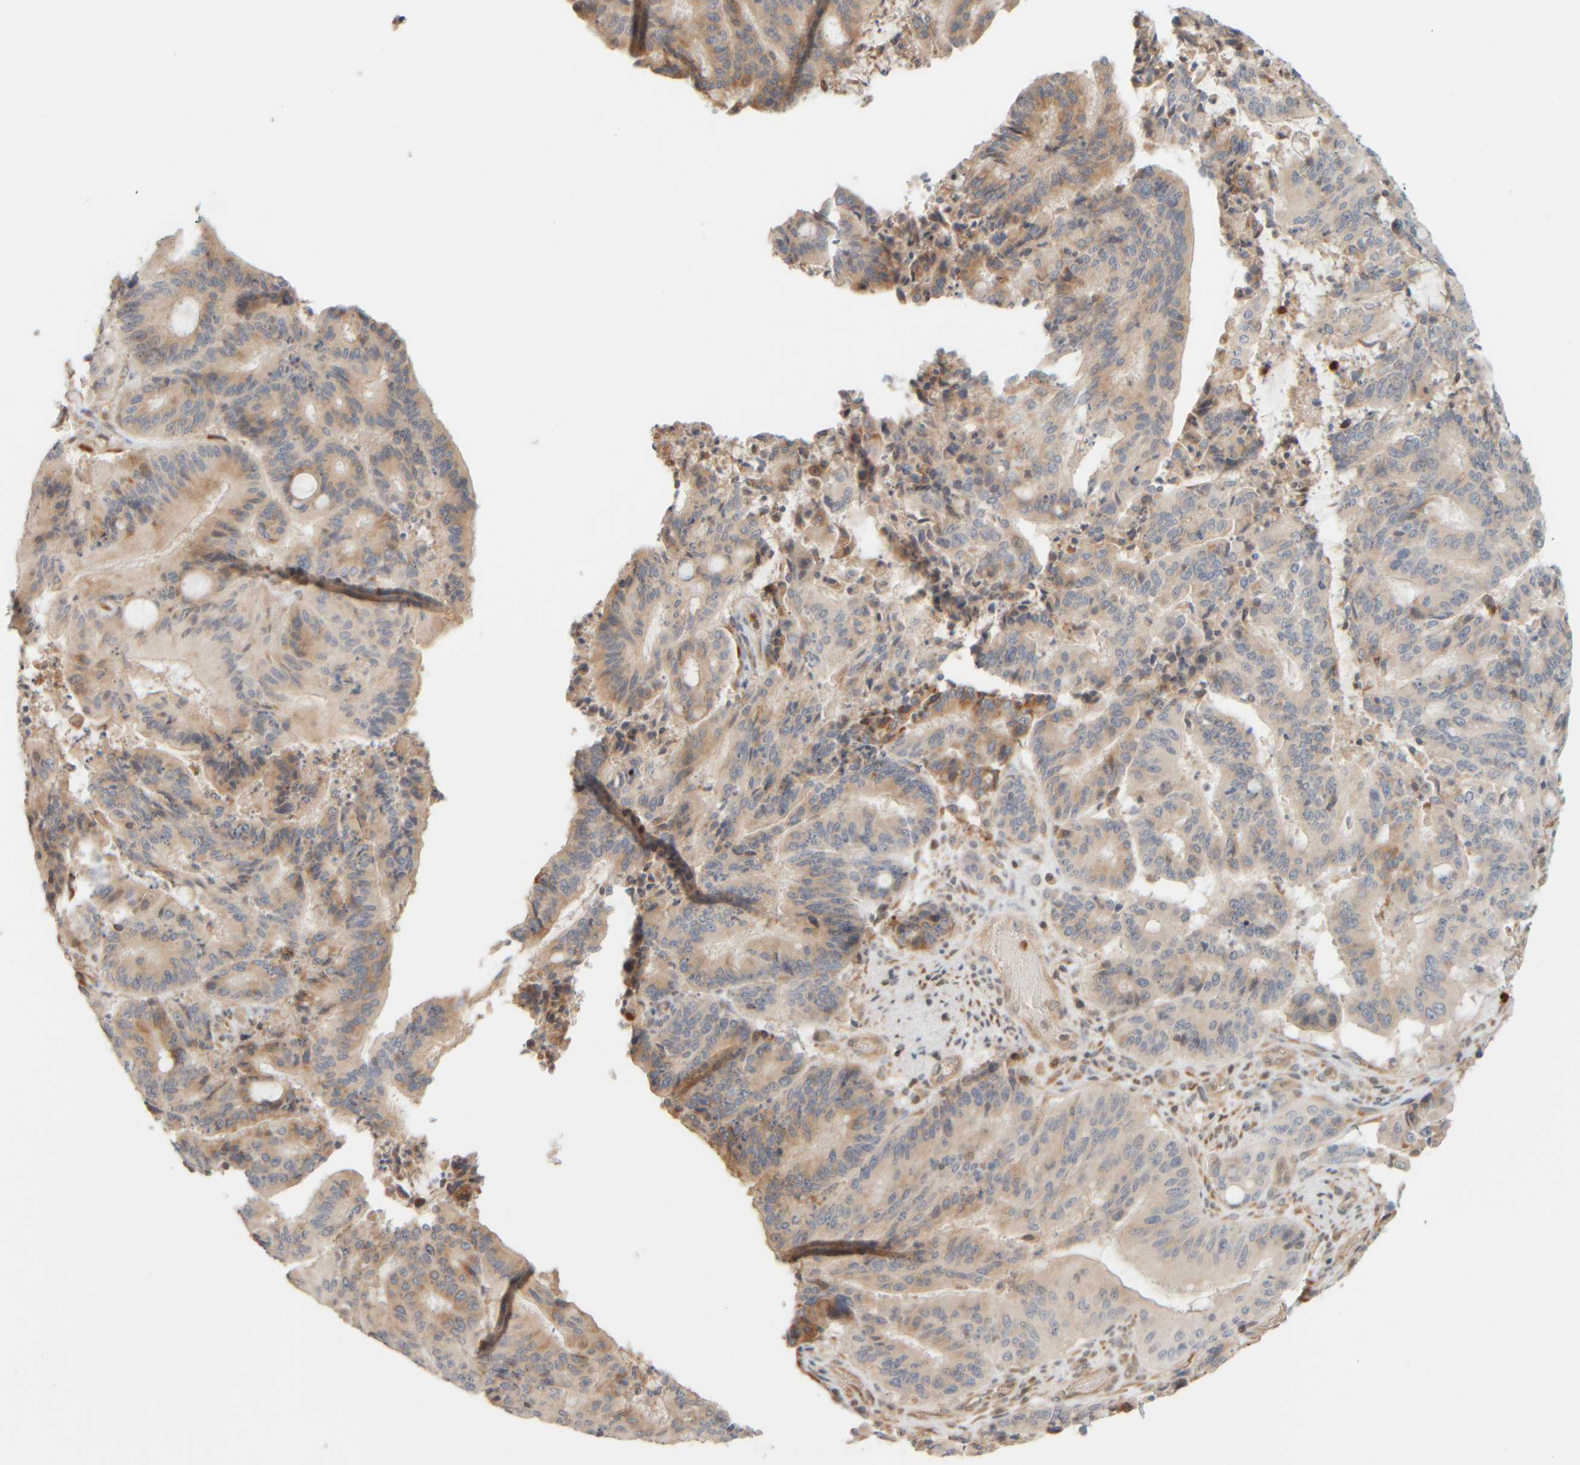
{"staining": {"intensity": "weak", "quantity": ">75%", "location": "cytoplasmic/membranous"}, "tissue": "liver cancer", "cell_type": "Tumor cells", "image_type": "cancer", "snomed": [{"axis": "morphology", "description": "Normal tissue, NOS"}, {"axis": "morphology", "description": "Cholangiocarcinoma"}, {"axis": "topography", "description": "Liver"}, {"axis": "topography", "description": "Peripheral nerve tissue"}], "caption": "DAB immunohistochemical staining of human liver cancer exhibits weak cytoplasmic/membranous protein staining in about >75% of tumor cells.", "gene": "PTGES3L-AARSD1", "patient": {"sex": "female", "age": 73}}